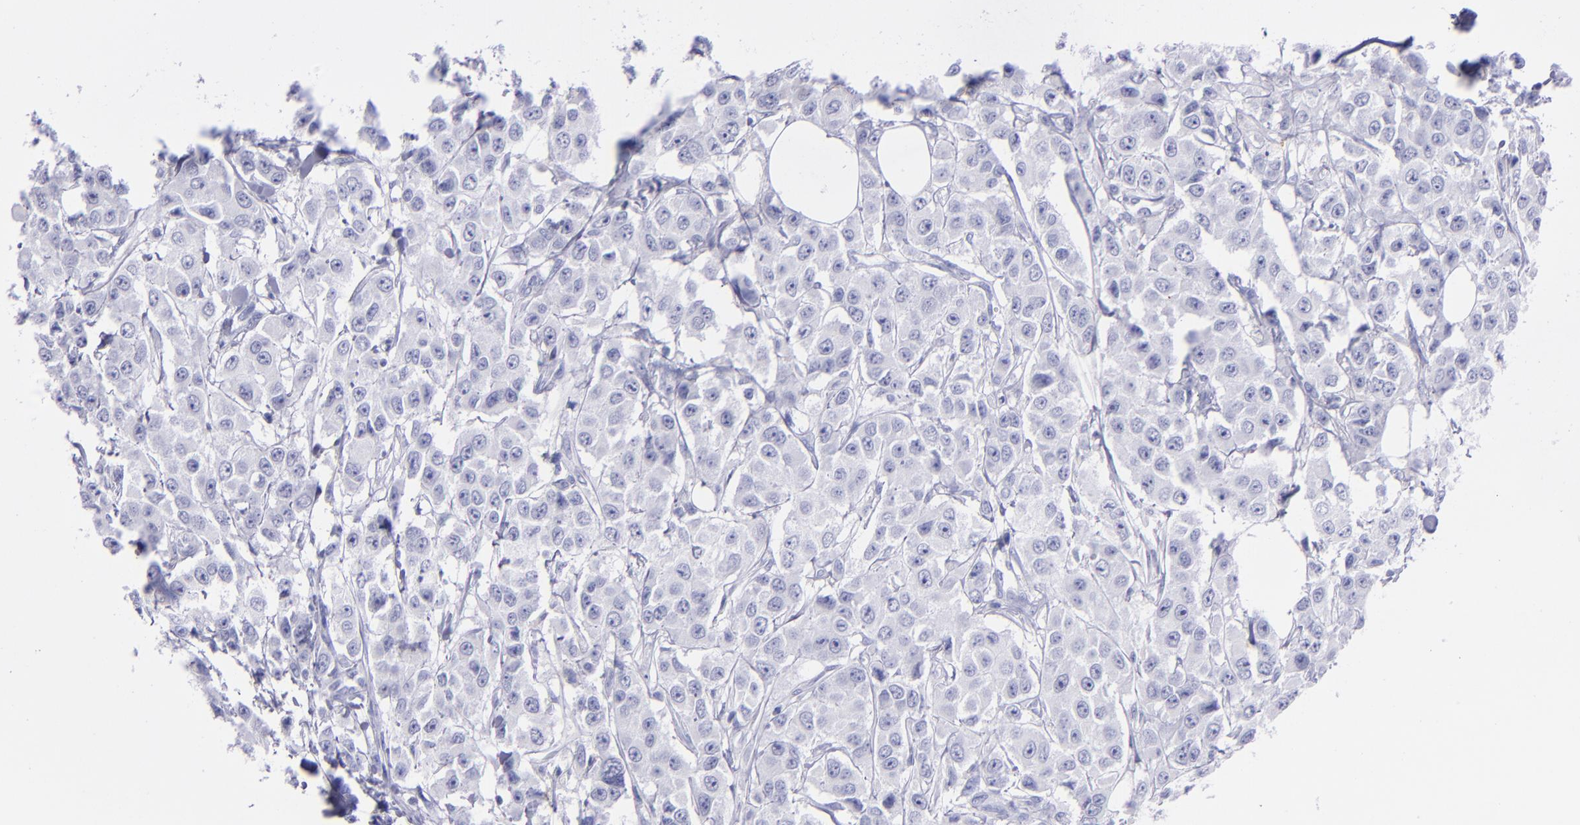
{"staining": {"intensity": "negative", "quantity": "none", "location": "none"}, "tissue": "breast cancer", "cell_type": "Tumor cells", "image_type": "cancer", "snomed": [{"axis": "morphology", "description": "Duct carcinoma"}, {"axis": "topography", "description": "Breast"}], "caption": "DAB (3,3'-diaminobenzidine) immunohistochemical staining of human breast invasive ductal carcinoma exhibits no significant positivity in tumor cells.", "gene": "CD37", "patient": {"sex": "female", "age": 58}}